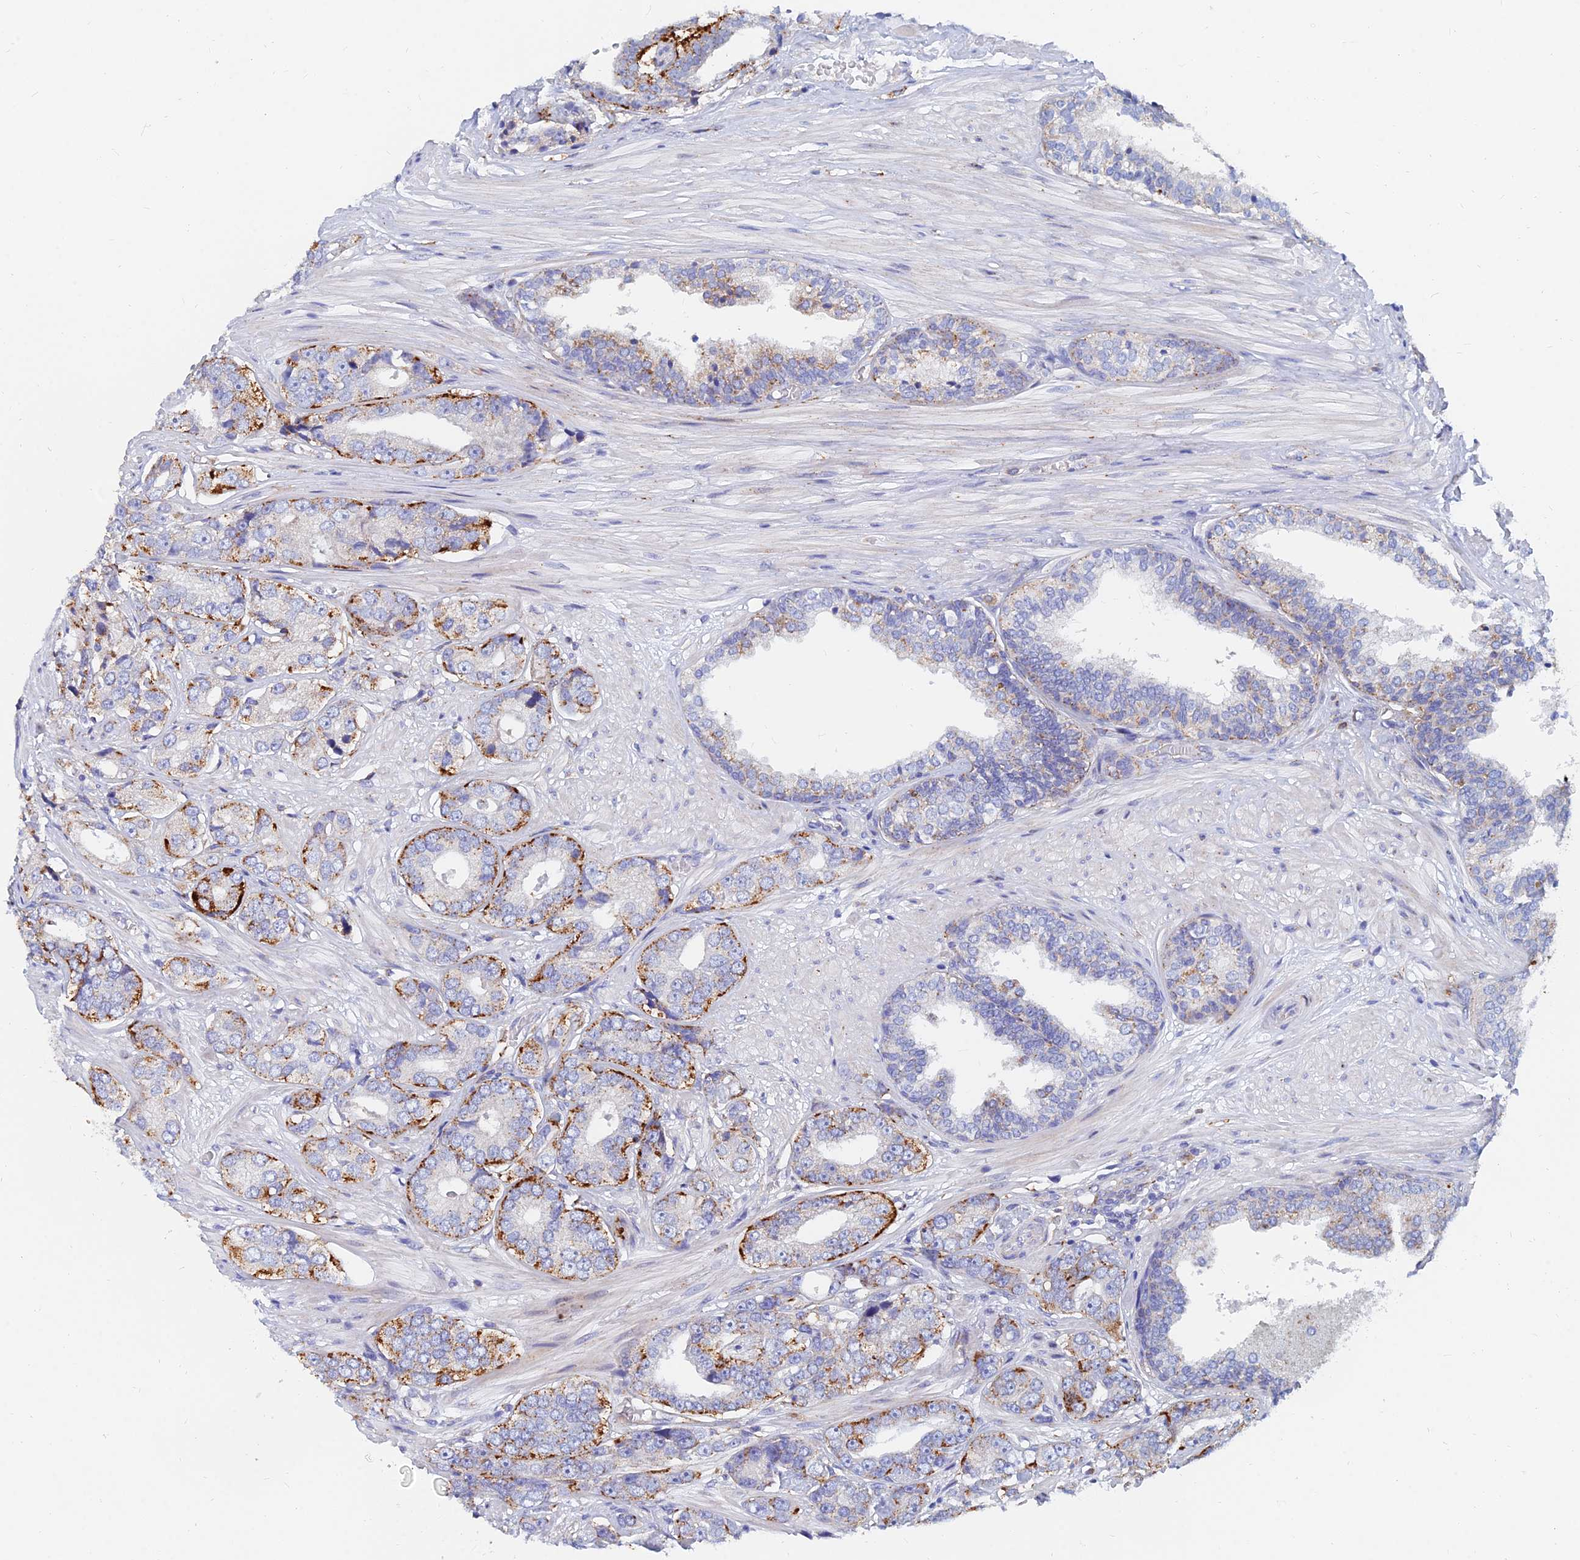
{"staining": {"intensity": "moderate", "quantity": "25%-75%", "location": "cytoplasmic/membranous"}, "tissue": "prostate cancer", "cell_type": "Tumor cells", "image_type": "cancer", "snomed": [{"axis": "morphology", "description": "Adenocarcinoma, High grade"}, {"axis": "topography", "description": "Prostate"}], "caption": "Brown immunohistochemical staining in high-grade adenocarcinoma (prostate) exhibits moderate cytoplasmic/membranous staining in about 25%-75% of tumor cells.", "gene": "SPNS1", "patient": {"sex": "male", "age": 71}}